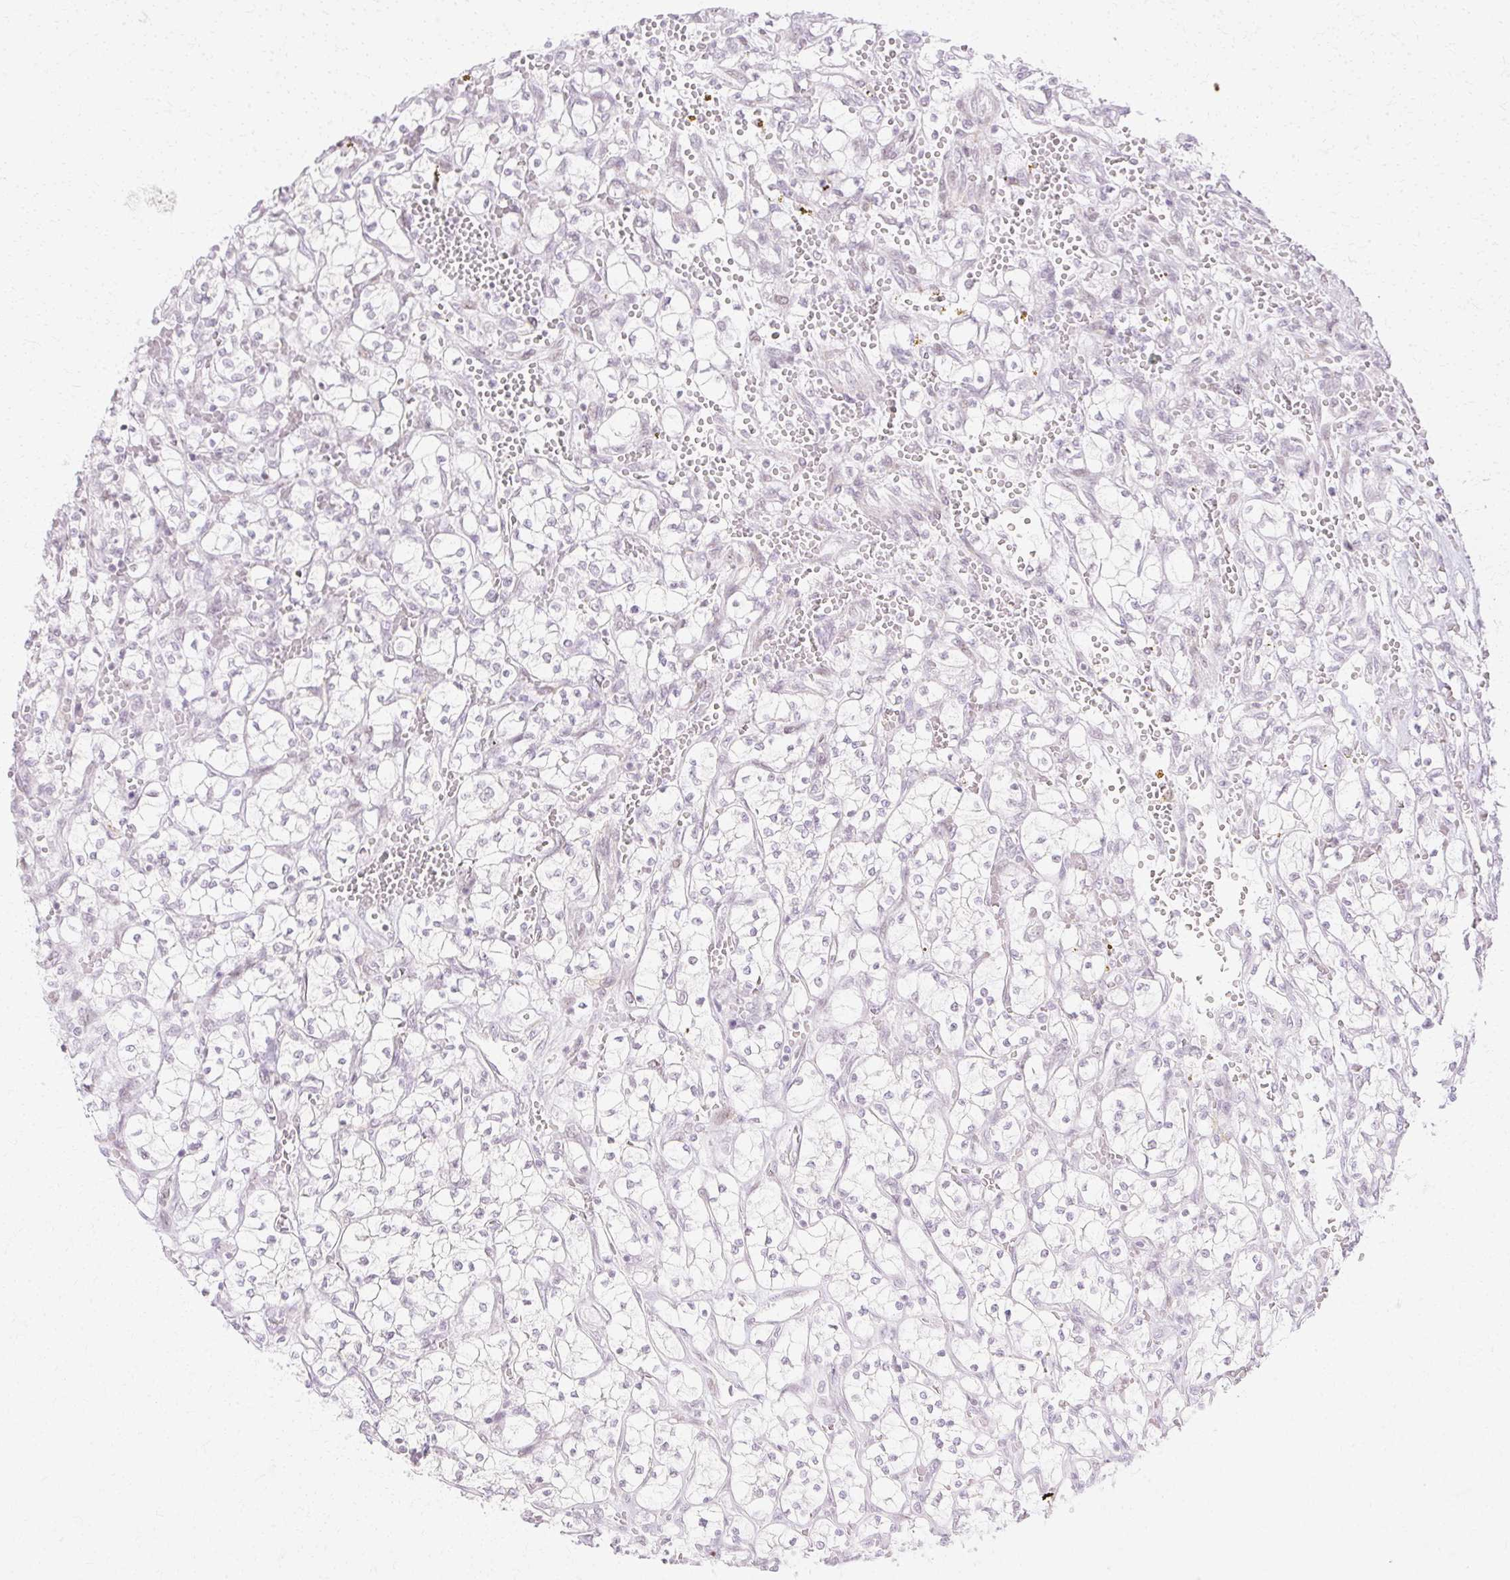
{"staining": {"intensity": "negative", "quantity": "none", "location": "none"}, "tissue": "renal cancer", "cell_type": "Tumor cells", "image_type": "cancer", "snomed": [{"axis": "morphology", "description": "Adenocarcinoma, NOS"}, {"axis": "topography", "description": "Kidney"}], "caption": "This image is of adenocarcinoma (renal) stained with IHC to label a protein in brown with the nuclei are counter-stained blue. There is no positivity in tumor cells.", "gene": "C3orf49", "patient": {"sex": "female", "age": 64}}